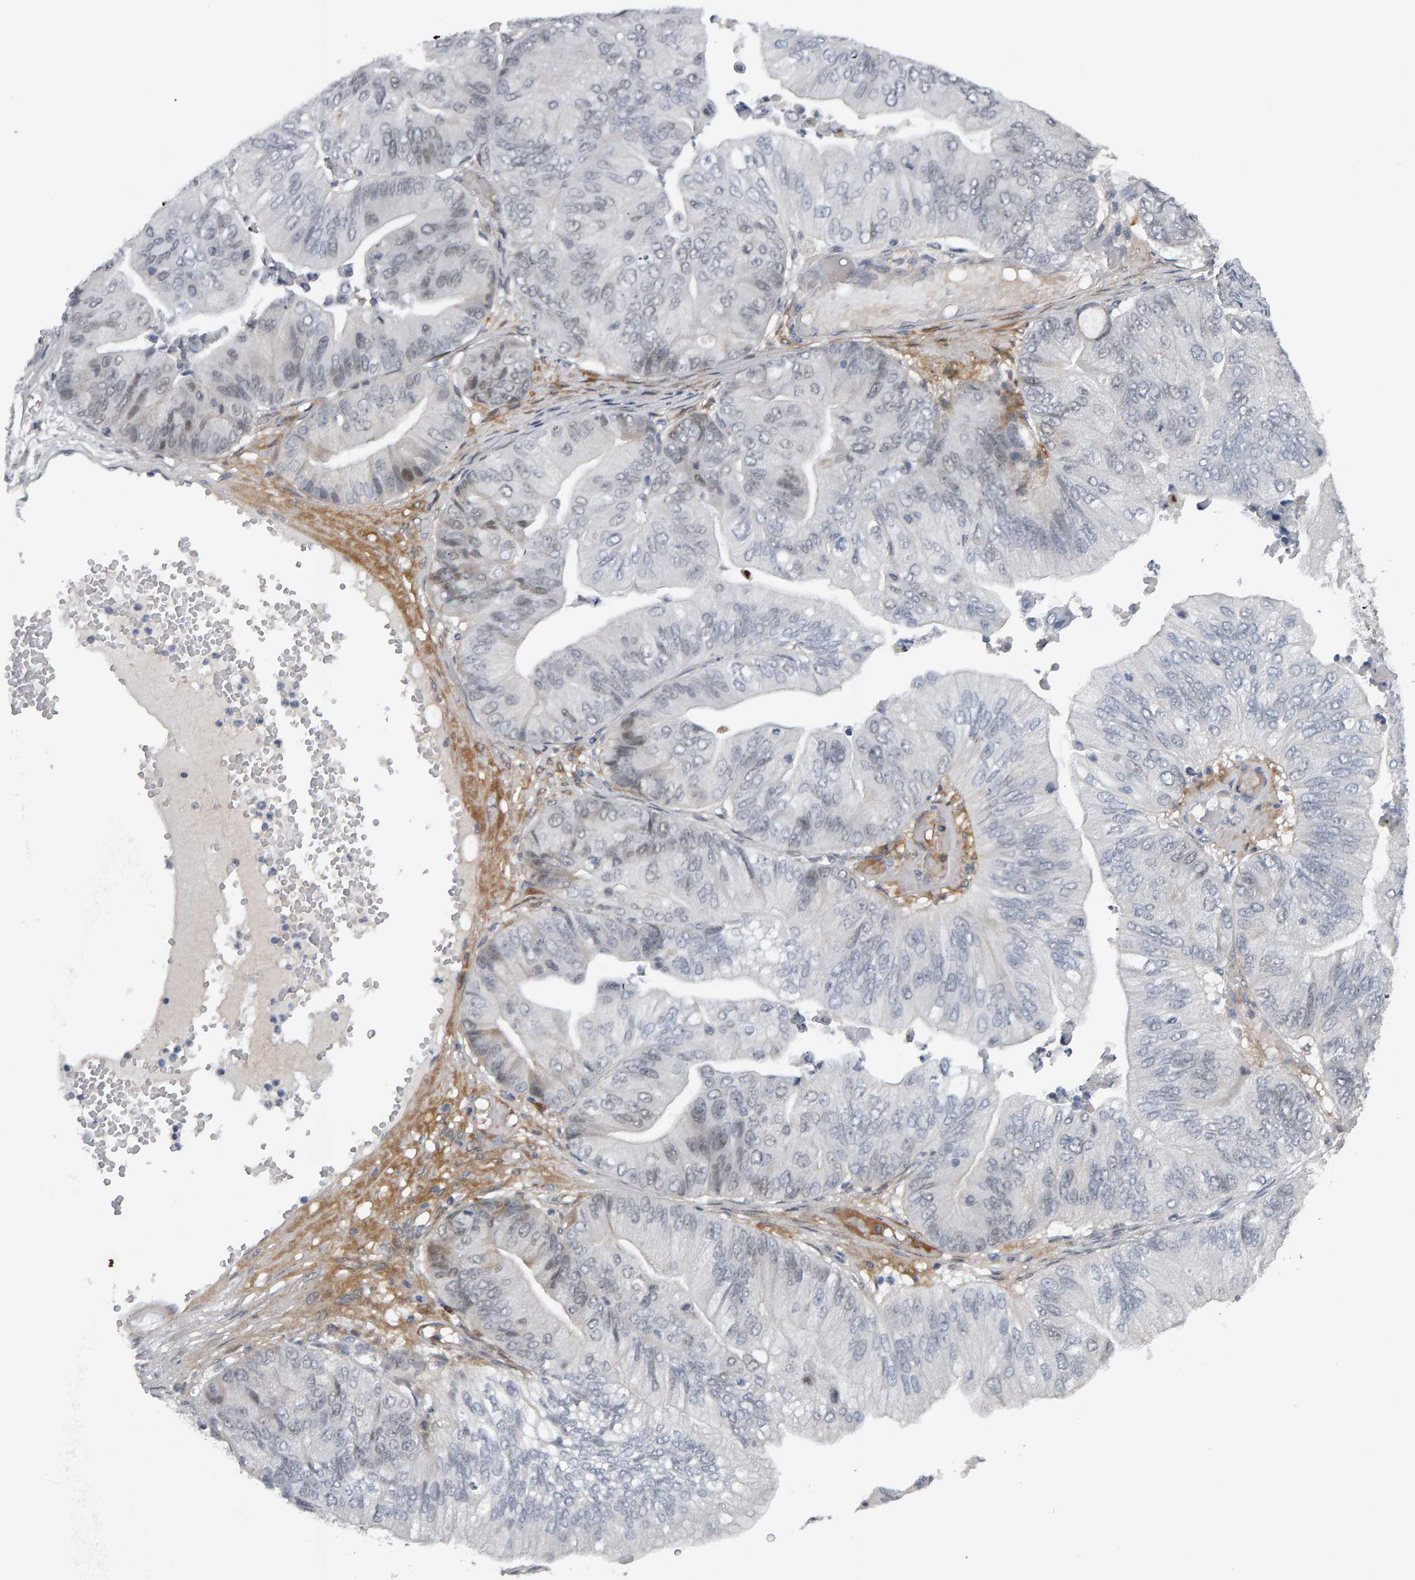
{"staining": {"intensity": "weak", "quantity": "<25%", "location": "cytoplasmic/membranous"}, "tissue": "ovarian cancer", "cell_type": "Tumor cells", "image_type": "cancer", "snomed": [{"axis": "morphology", "description": "Cystadenocarcinoma, mucinous, NOS"}, {"axis": "topography", "description": "Ovary"}], "caption": "The histopathology image displays no staining of tumor cells in ovarian mucinous cystadenocarcinoma.", "gene": "IPO8", "patient": {"sex": "female", "age": 61}}